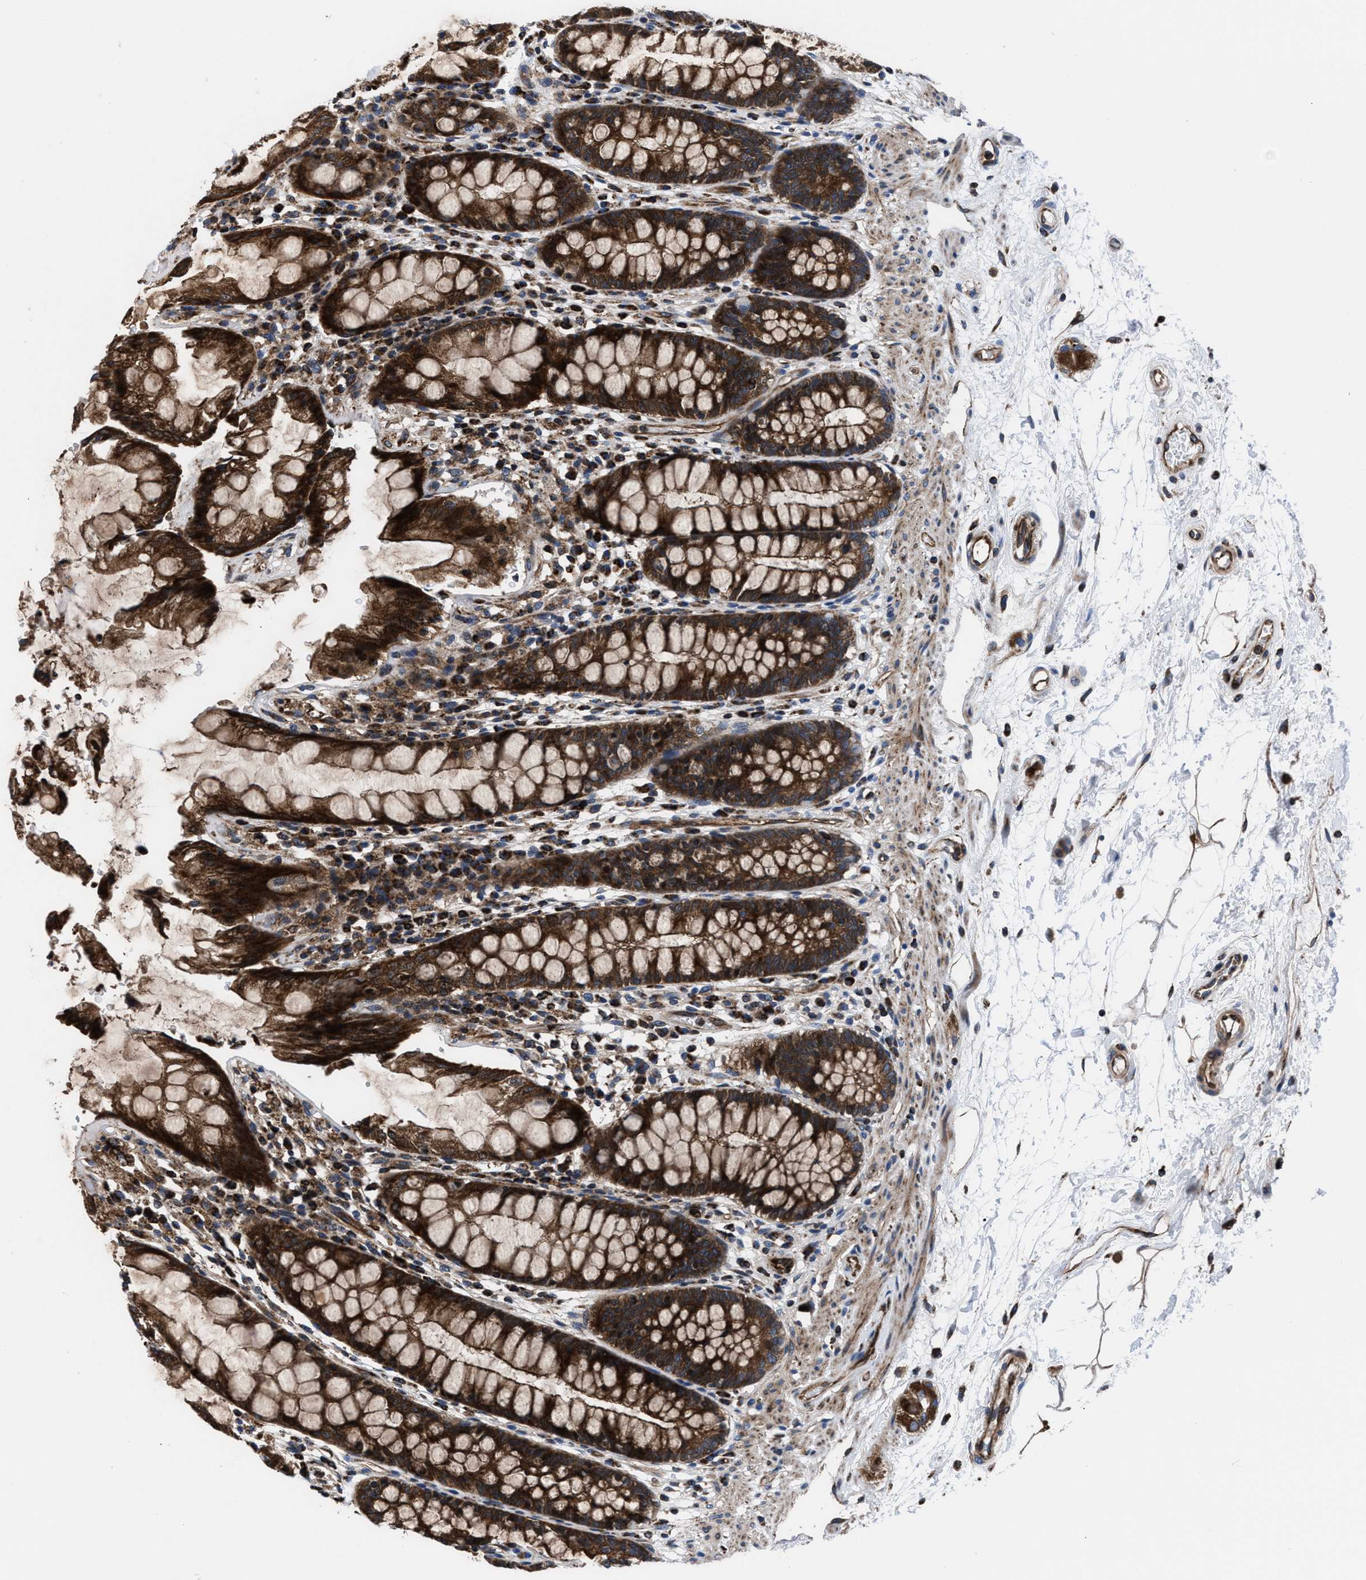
{"staining": {"intensity": "strong", "quantity": ">75%", "location": "cytoplasmic/membranous"}, "tissue": "rectum", "cell_type": "Glandular cells", "image_type": "normal", "snomed": [{"axis": "morphology", "description": "Normal tissue, NOS"}, {"axis": "topography", "description": "Rectum"}], "caption": "Immunohistochemistry histopathology image of benign rectum: rectum stained using IHC displays high levels of strong protein expression localized specifically in the cytoplasmic/membranous of glandular cells, appearing as a cytoplasmic/membranous brown color.", "gene": "PRR15L", "patient": {"sex": "male", "age": 64}}